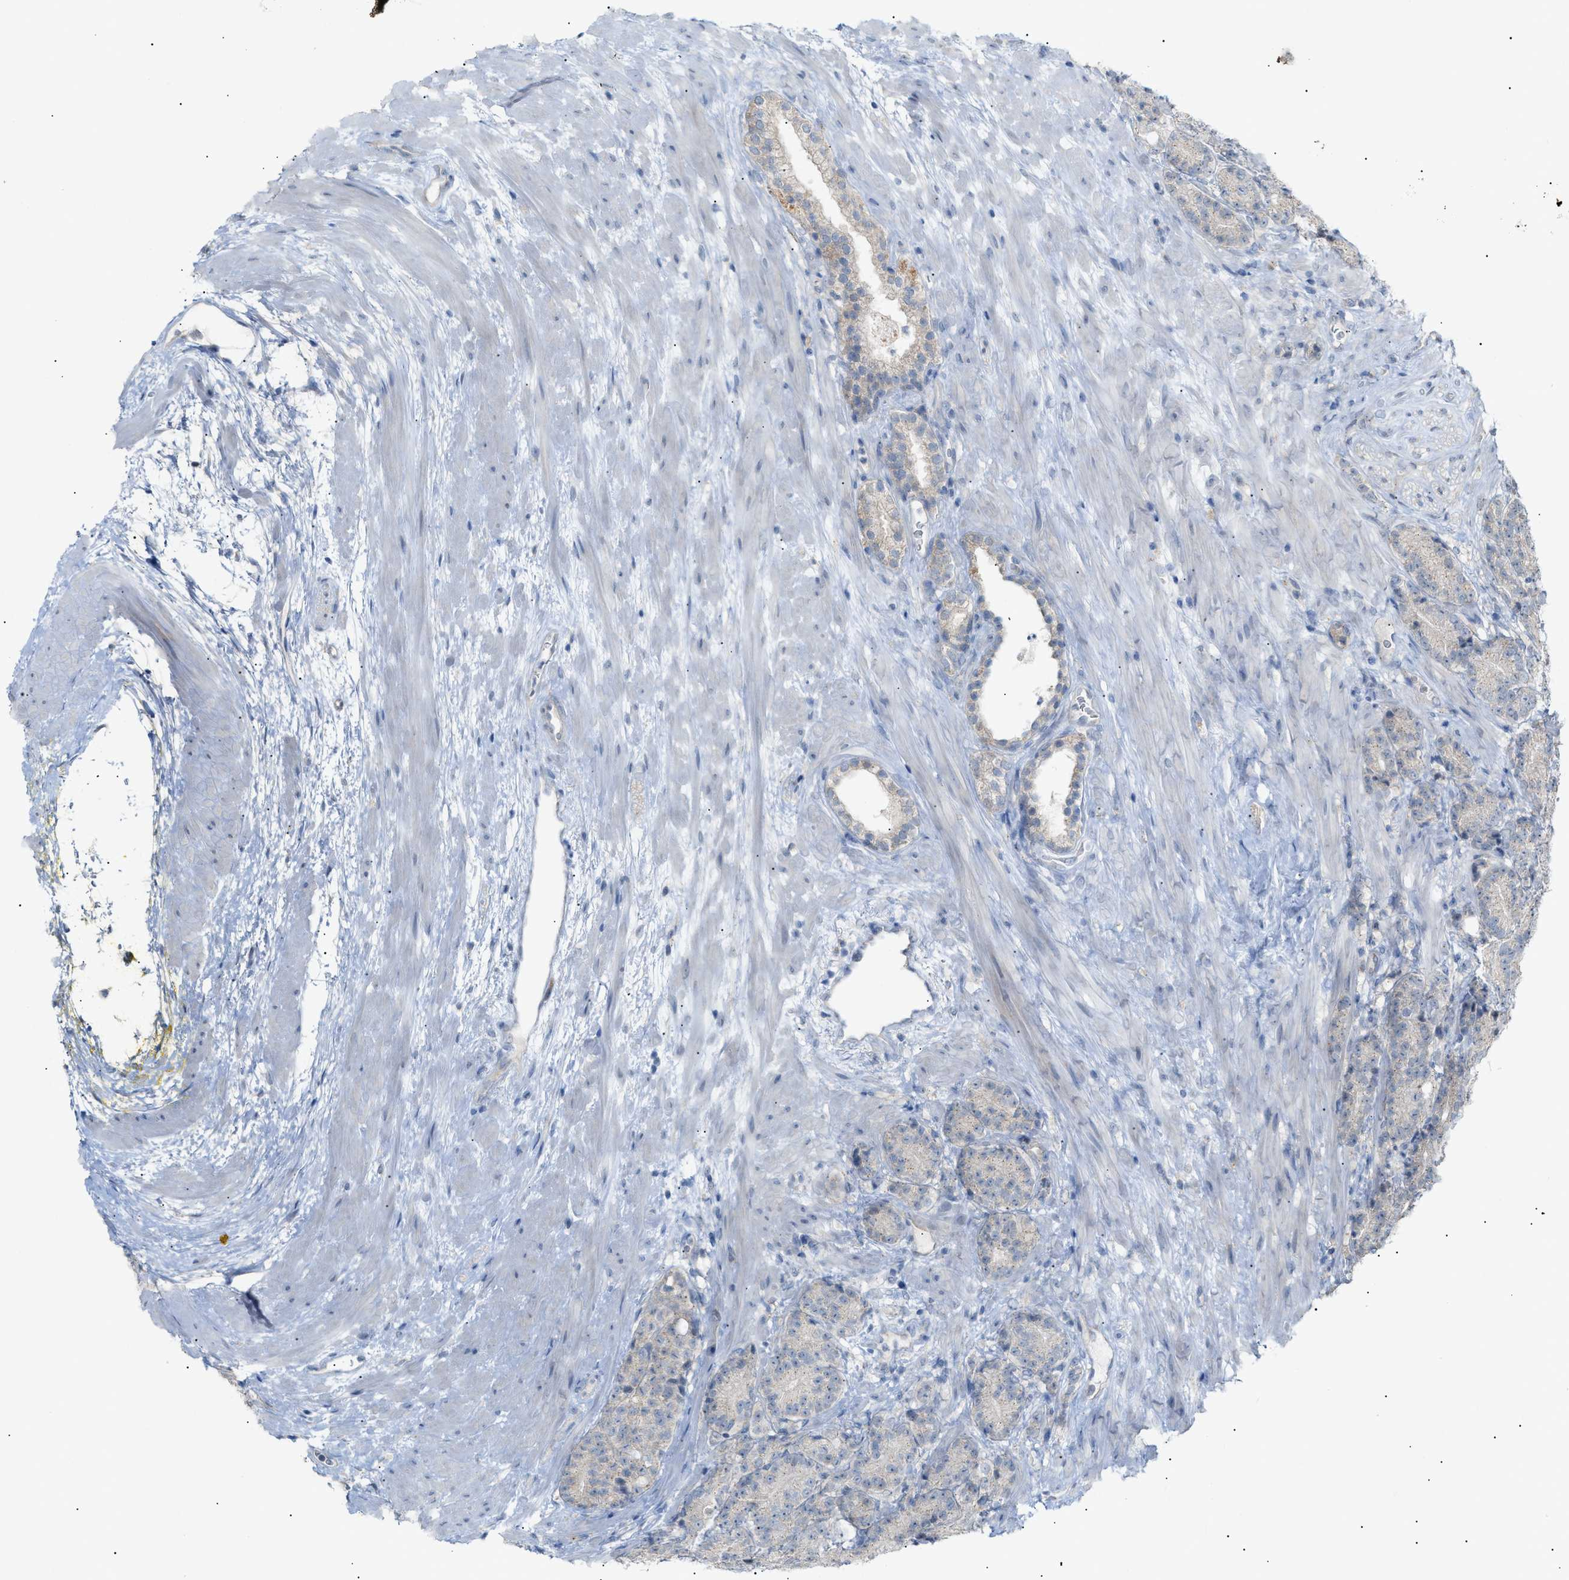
{"staining": {"intensity": "negative", "quantity": "none", "location": "none"}, "tissue": "prostate cancer", "cell_type": "Tumor cells", "image_type": "cancer", "snomed": [{"axis": "morphology", "description": "Adenocarcinoma, High grade"}, {"axis": "topography", "description": "Prostate"}], "caption": "Protein analysis of prostate cancer (adenocarcinoma (high-grade)) shows no significant positivity in tumor cells.", "gene": "SLC25A31", "patient": {"sex": "male", "age": 61}}